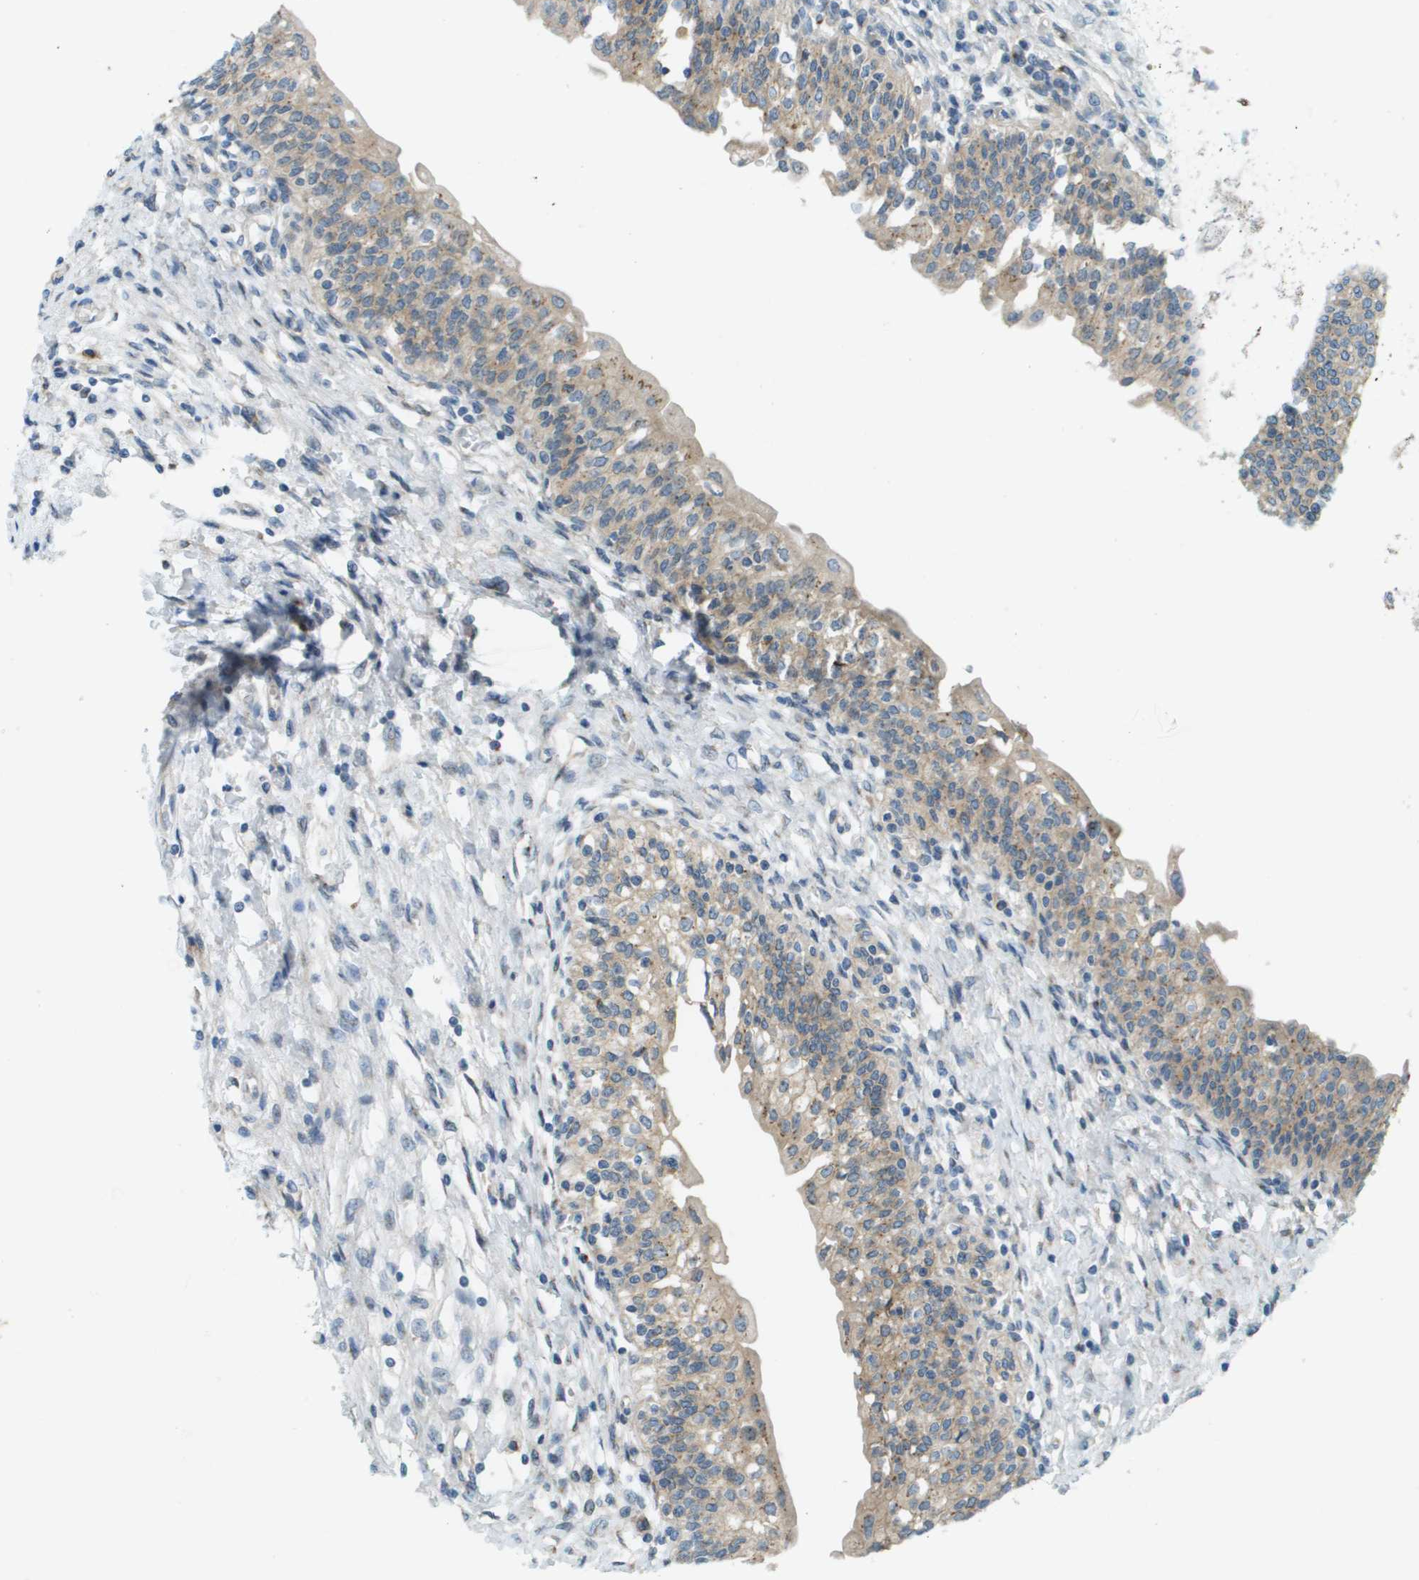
{"staining": {"intensity": "moderate", "quantity": ">75%", "location": "cytoplasmic/membranous"}, "tissue": "urinary bladder", "cell_type": "Urothelial cells", "image_type": "normal", "snomed": [{"axis": "morphology", "description": "Normal tissue, NOS"}, {"axis": "topography", "description": "Urinary bladder"}], "caption": "Immunohistochemistry histopathology image of benign urinary bladder stained for a protein (brown), which exhibits medium levels of moderate cytoplasmic/membranous expression in approximately >75% of urothelial cells.", "gene": "ACBD3", "patient": {"sex": "male", "age": 55}}